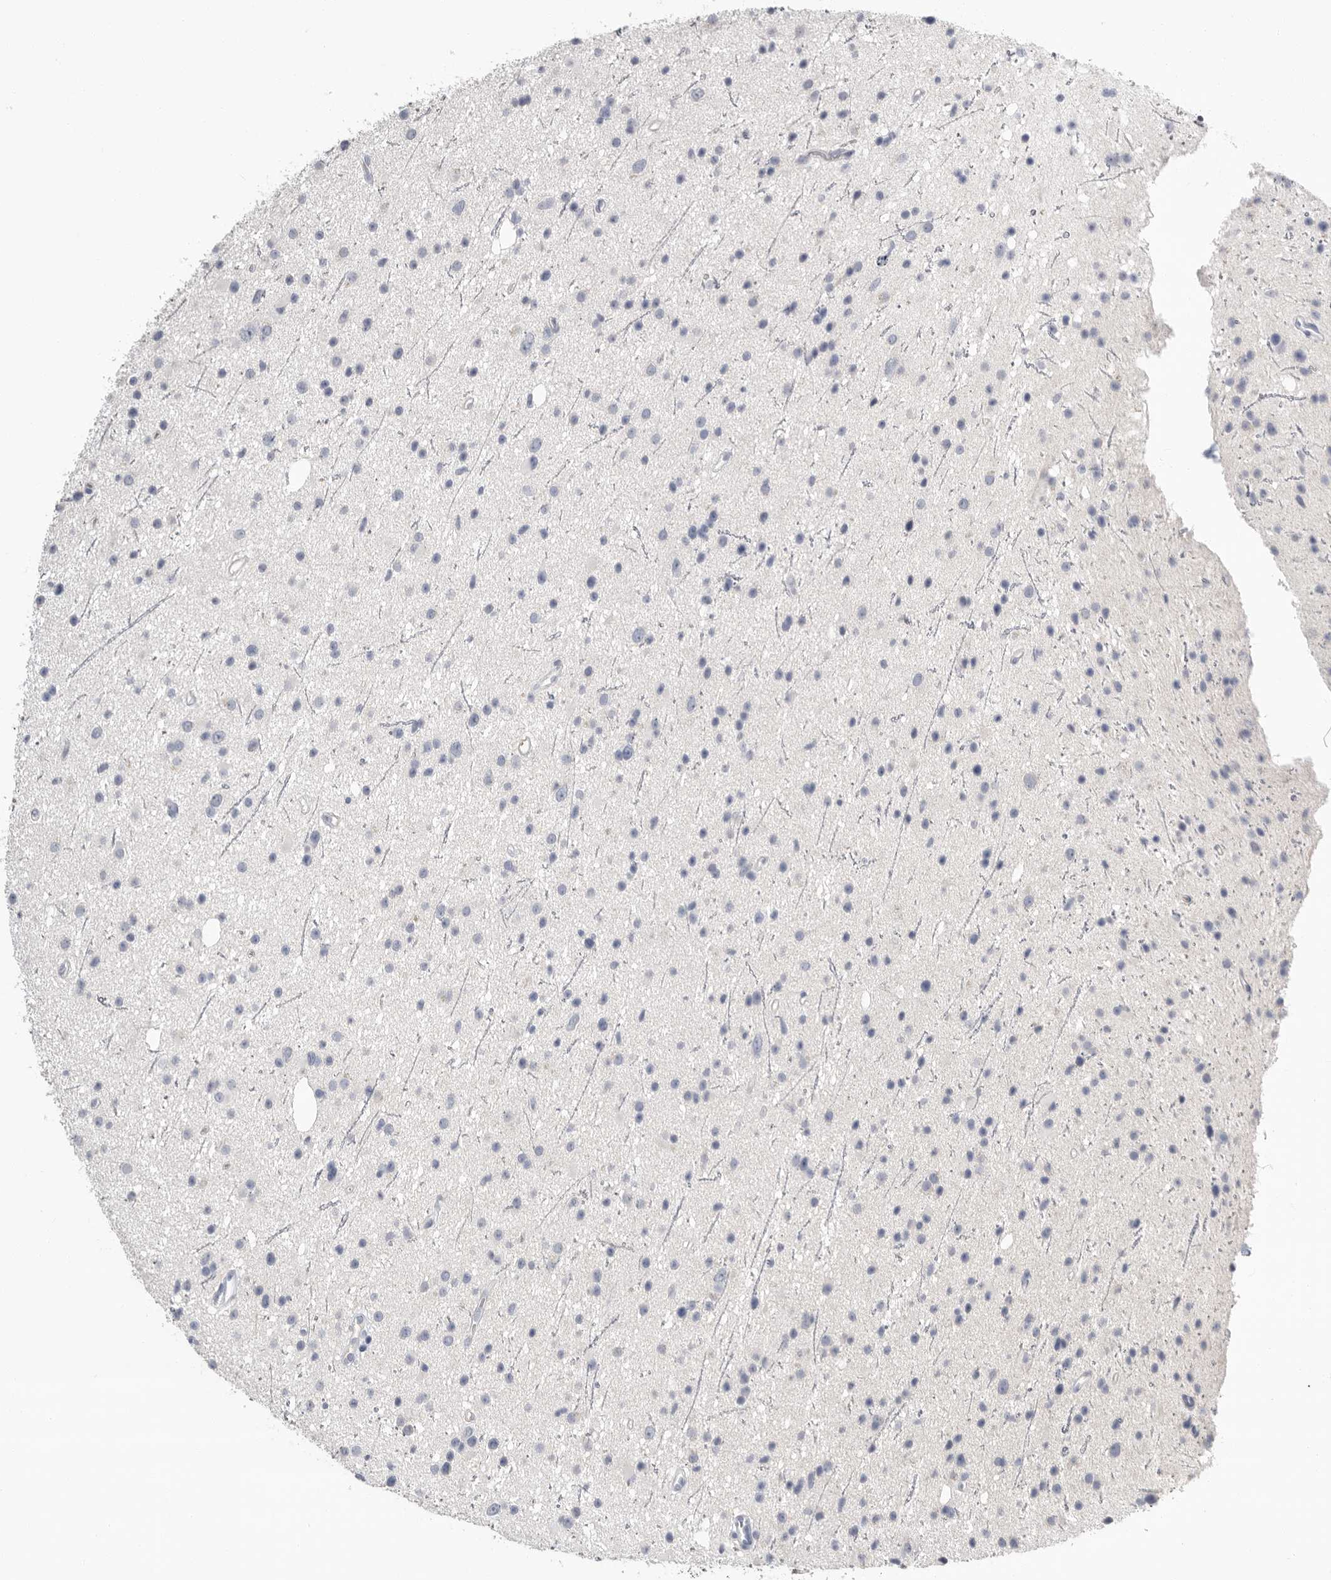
{"staining": {"intensity": "negative", "quantity": "none", "location": "none"}, "tissue": "glioma", "cell_type": "Tumor cells", "image_type": "cancer", "snomed": [{"axis": "morphology", "description": "Glioma, malignant, Low grade"}, {"axis": "topography", "description": "Cerebral cortex"}], "caption": "Immunohistochemical staining of human low-grade glioma (malignant) reveals no significant staining in tumor cells.", "gene": "APOA2", "patient": {"sex": "female", "age": 39}}